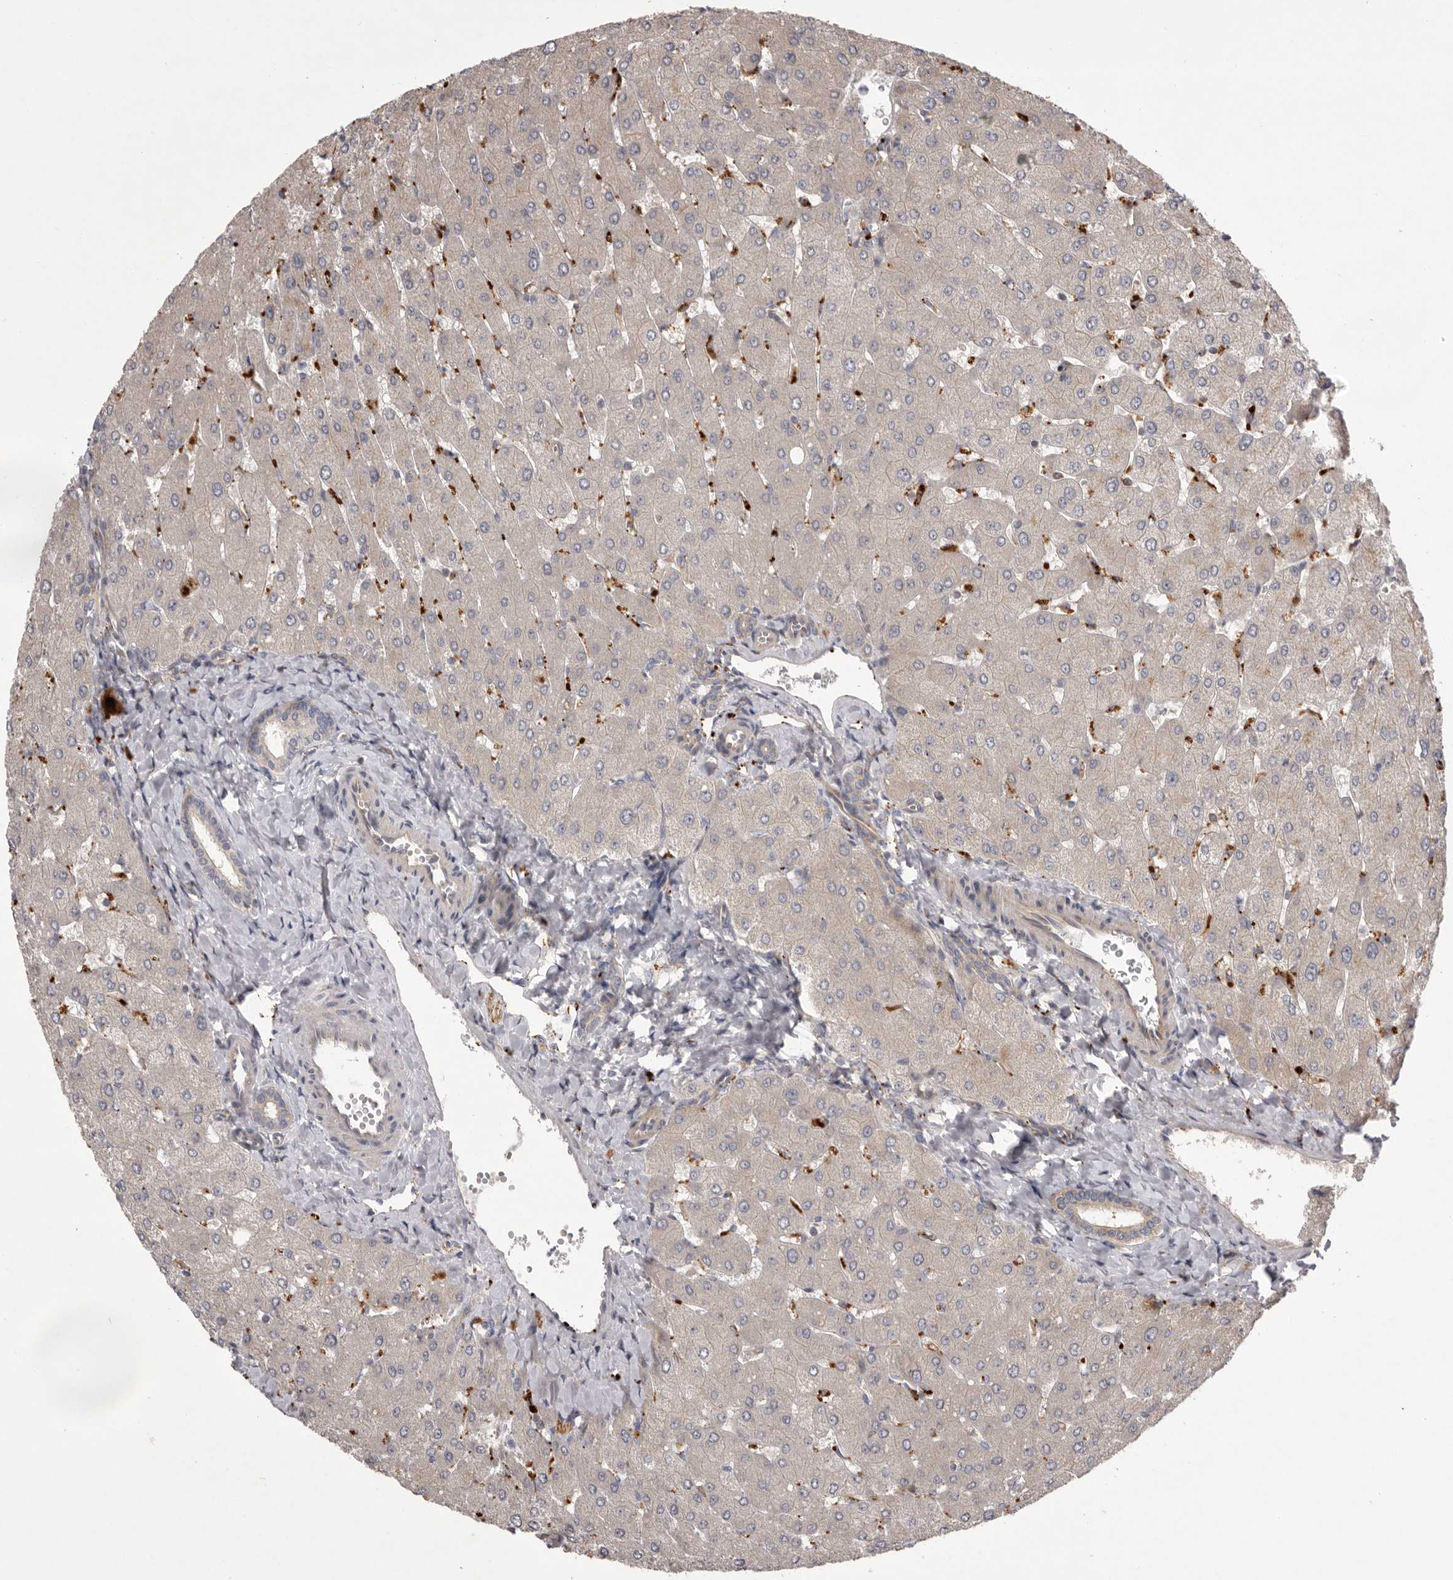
{"staining": {"intensity": "negative", "quantity": "none", "location": "none"}, "tissue": "liver", "cell_type": "Cholangiocytes", "image_type": "normal", "snomed": [{"axis": "morphology", "description": "Normal tissue, NOS"}, {"axis": "topography", "description": "Liver"}], "caption": "IHC of normal liver shows no expression in cholangiocytes. (DAB (3,3'-diaminobenzidine) immunohistochemistry (IHC), high magnification).", "gene": "WDR47", "patient": {"sex": "male", "age": 55}}